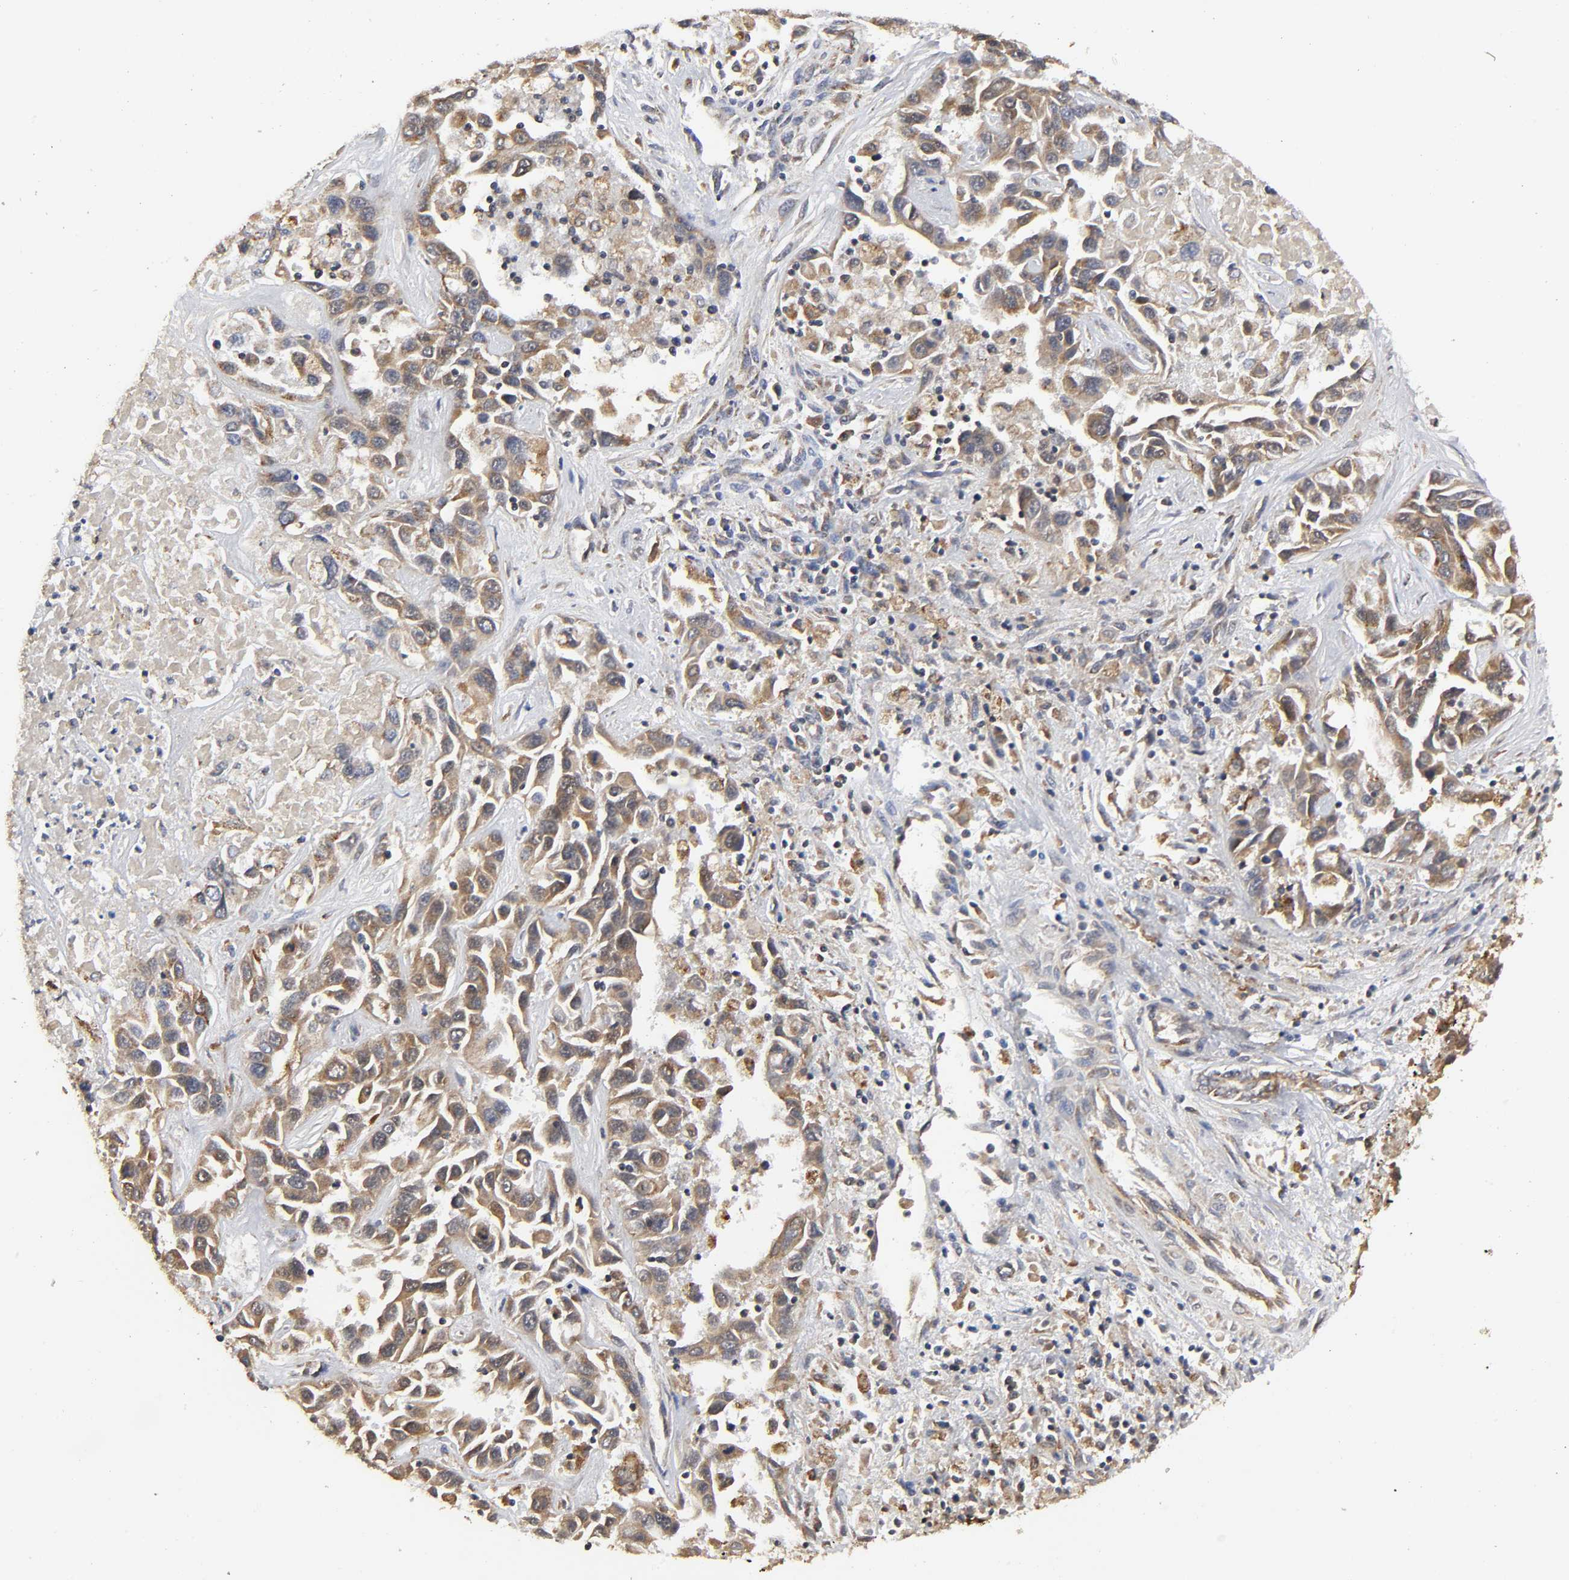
{"staining": {"intensity": "moderate", "quantity": ">75%", "location": "cytoplasmic/membranous"}, "tissue": "liver cancer", "cell_type": "Tumor cells", "image_type": "cancer", "snomed": [{"axis": "morphology", "description": "Cholangiocarcinoma"}, {"axis": "topography", "description": "Liver"}], "caption": "This is a histology image of IHC staining of liver cholangiocarcinoma, which shows moderate expression in the cytoplasmic/membranous of tumor cells.", "gene": "COX6B1", "patient": {"sex": "female", "age": 52}}